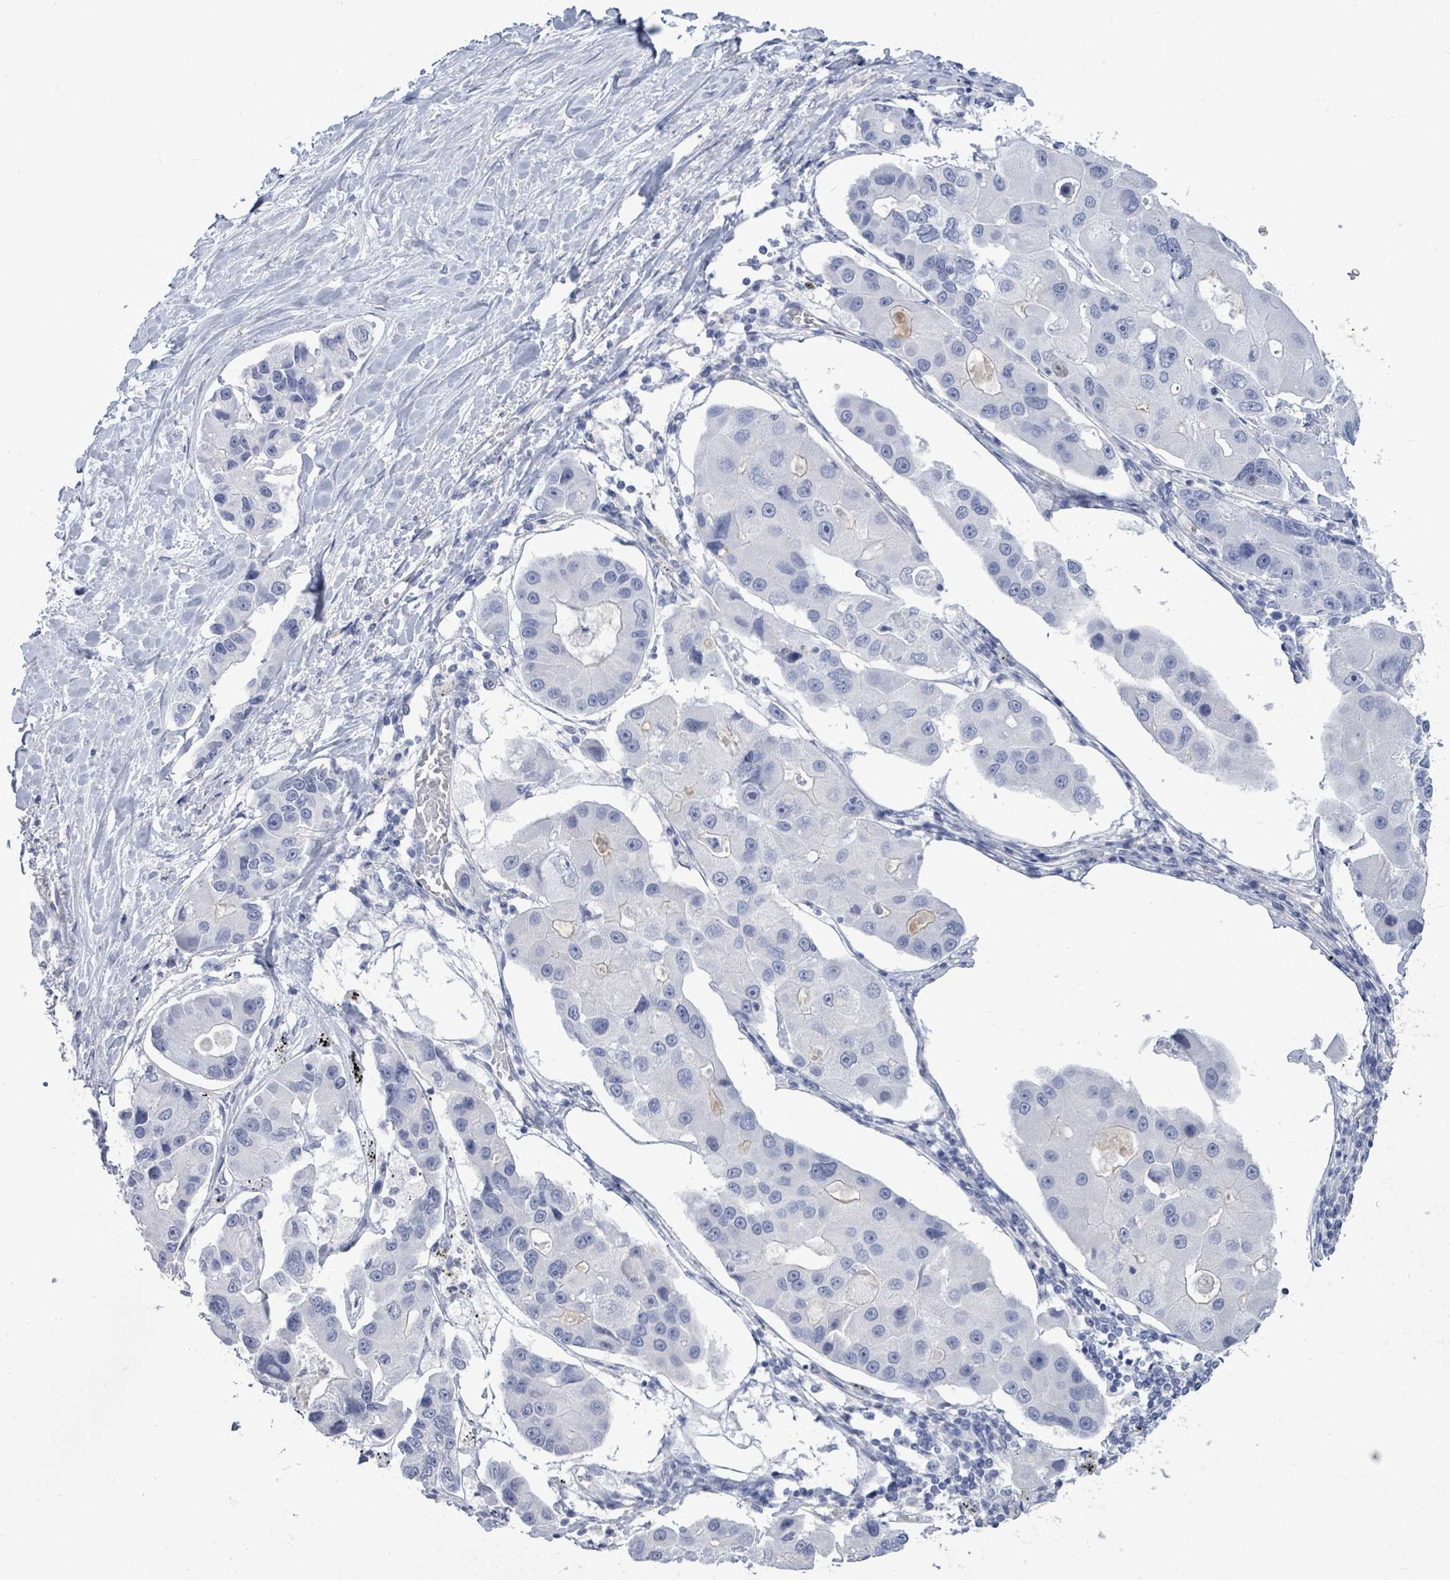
{"staining": {"intensity": "negative", "quantity": "none", "location": "none"}, "tissue": "lung cancer", "cell_type": "Tumor cells", "image_type": "cancer", "snomed": [{"axis": "morphology", "description": "Adenocarcinoma, NOS"}, {"axis": "topography", "description": "Lung"}], "caption": "Adenocarcinoma (lung) stained for a protein using IHC displays no positivity tumor cells.", "gene": "CT45A5", "patient": {"sex": "female", "age": 54}}